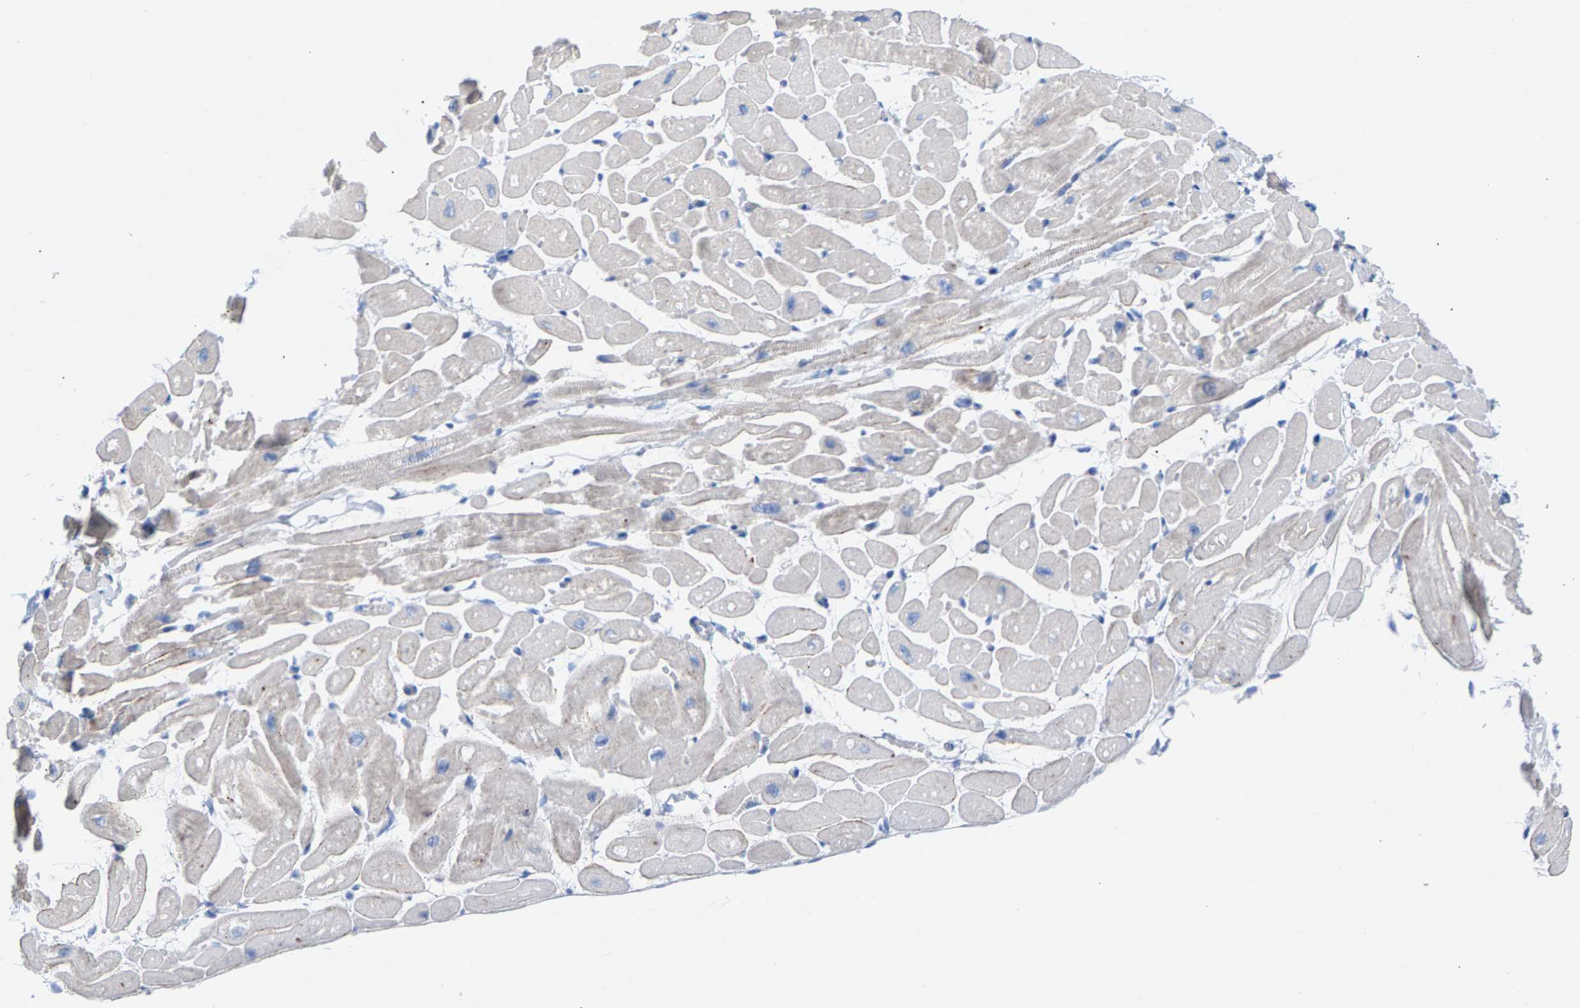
{"staining": {"intensity": "negative", "quantity": "none", "location": "none"}, "tissue": "heart muscle", "cell_type": "Cardiomyocytes", "image_type": "normal", "snomed": [{"axis": "morphology", "description": "Normal tissue, NOS"}, {"axis": "topography", "description": "Heart"}], "caption": "This image is of benign heart muscle stained with IHC to label a protein in brown with the nuclei are counter-stained blue. There is no positivity in cardiomyocytes.", "gene": "CPA1", "patient": {"sex": "male", "age": 45}}